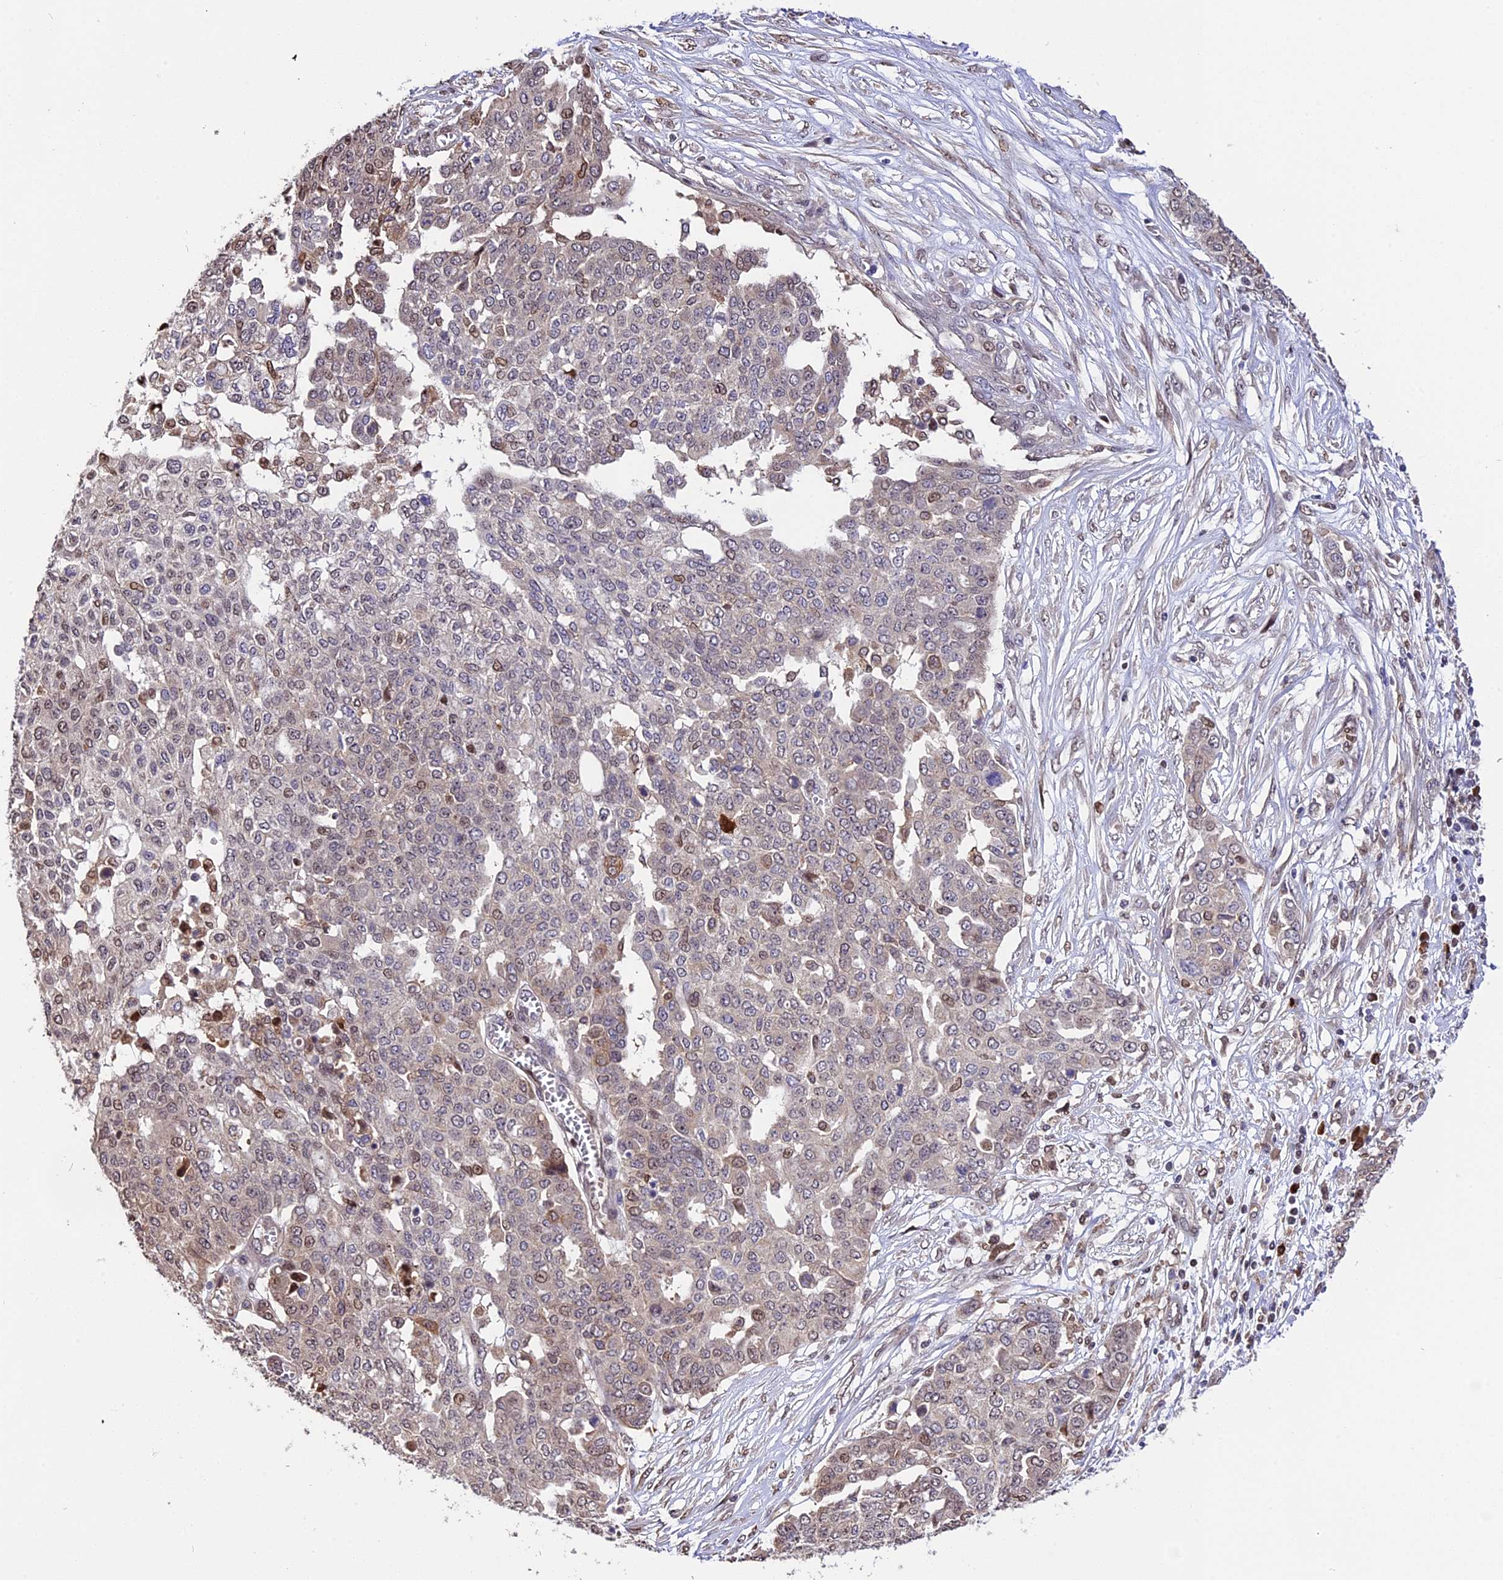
{"staining": {"intensity": "weak", "quantity": "<25%", "location": "nuclear"}, "tissue": "ovarian cancer", "cell_type": "Tumor cells", "image_type": "cancer", "snomed": [{"axis": "morphology", "description": "Cystadenocarcinoma, serous, NOS"}, {"axis": "topography", "description": "Soft tissue"}, {"axis": "topography", "description": "Ovary"}], "caption": "An IHC image of serous cystadenocarcinoma (ovarian) is shown. There is no staining in tumor cells of serous cystadenocarcinoma (ovarian).", "gene": "HERPUD1", "patient": {"sex": "female", "age": 57}}